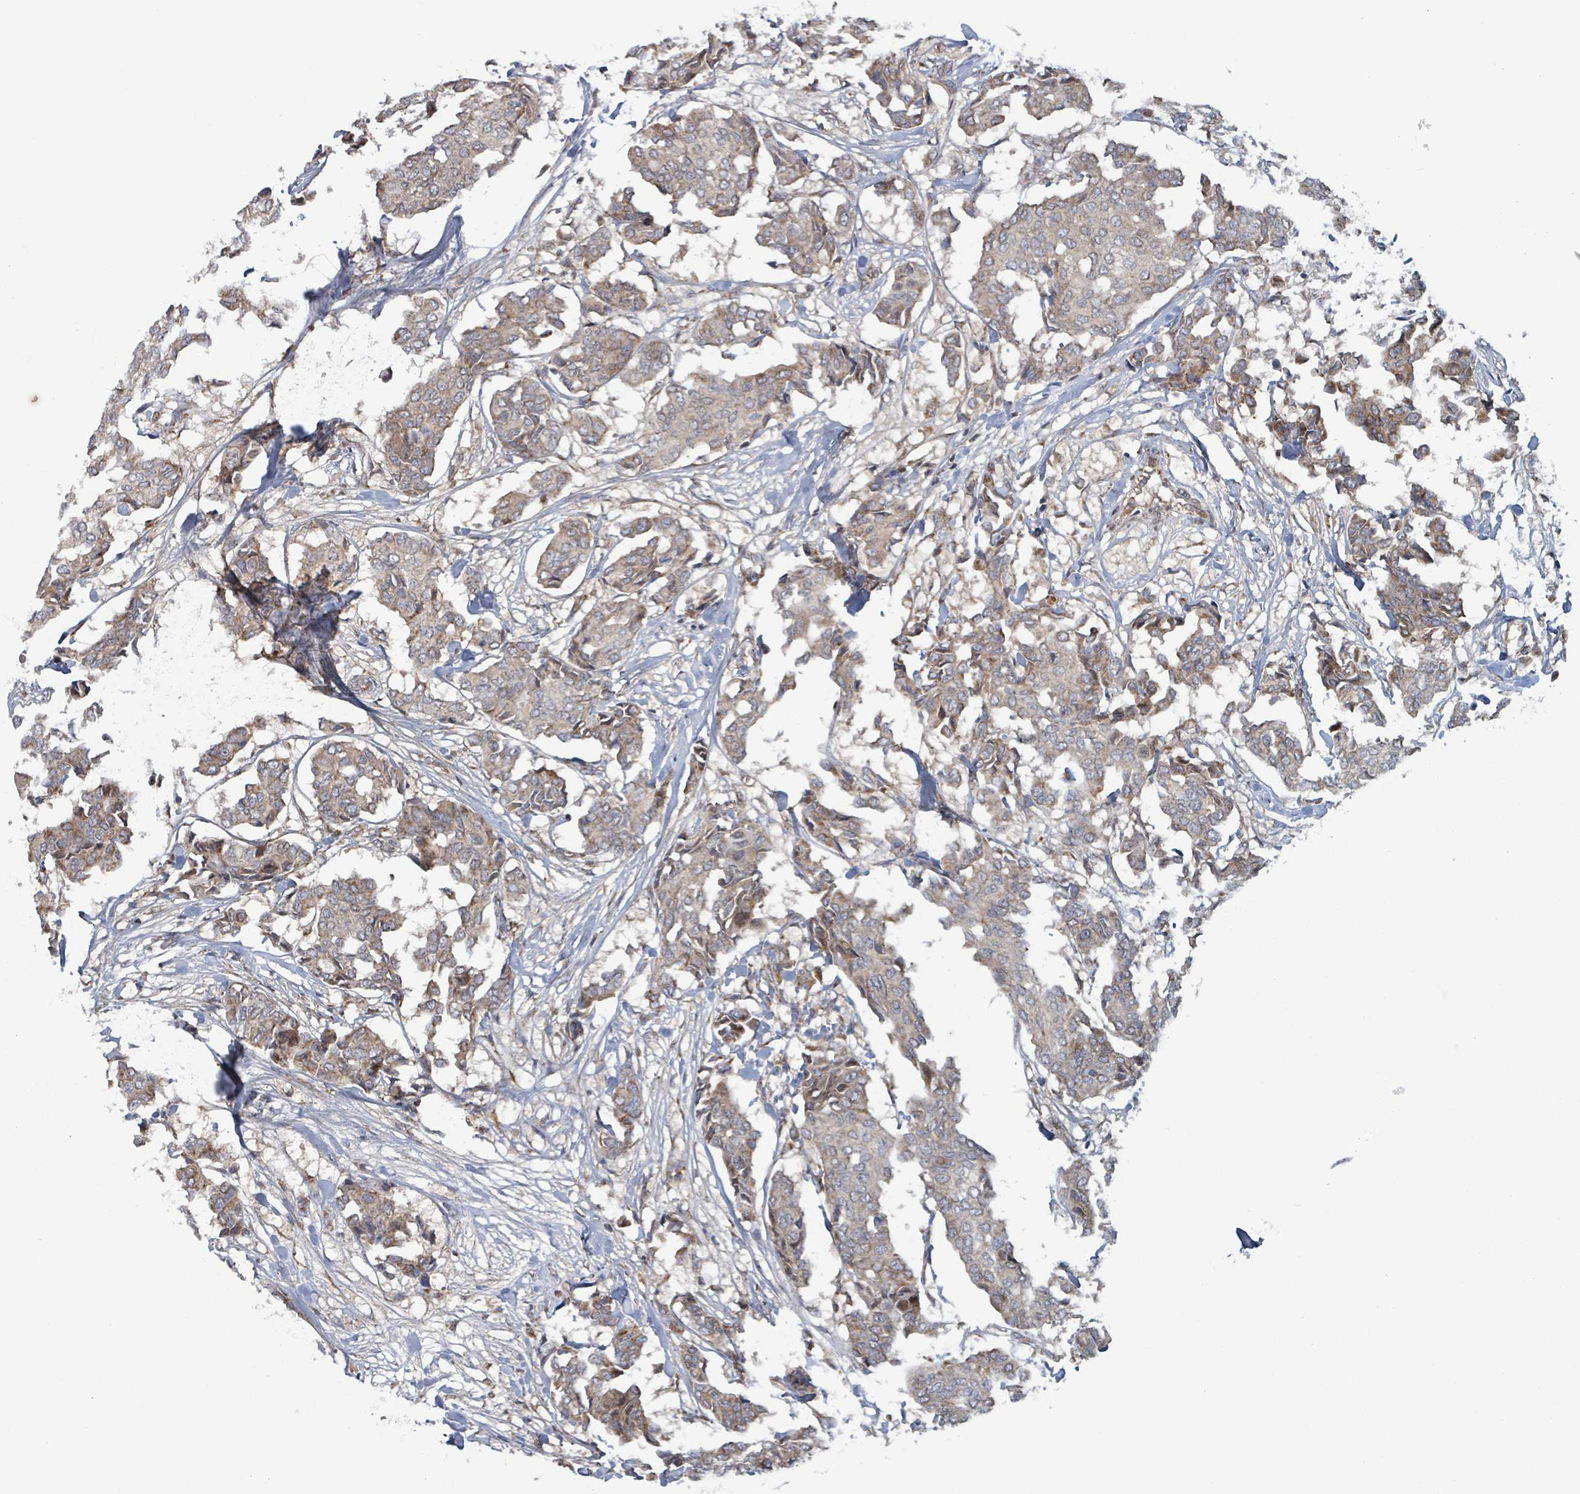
{"staining": {"intensity": "moderate", "quantity": "25%-75%", "location": "cytoplasmic/membranous"}, "tissue": "breast cancer", "cell_type": "Tumor cells", "image_type": "cancer", "snomed": [{"axis": "morphology", "description": "Duct carcinoma"}, {"axis": "topography", "description": "Breast"}], "caption": "Immunohistochemical staining of infiltrating ductal carcinoma (breast) reveals medium levels of moderate cytoplasmic/membranous protein positivity in about 25%-75% of tumor cells.", "gene": "HIVEP1", "patient": {"sex": "female", "age": 75}}